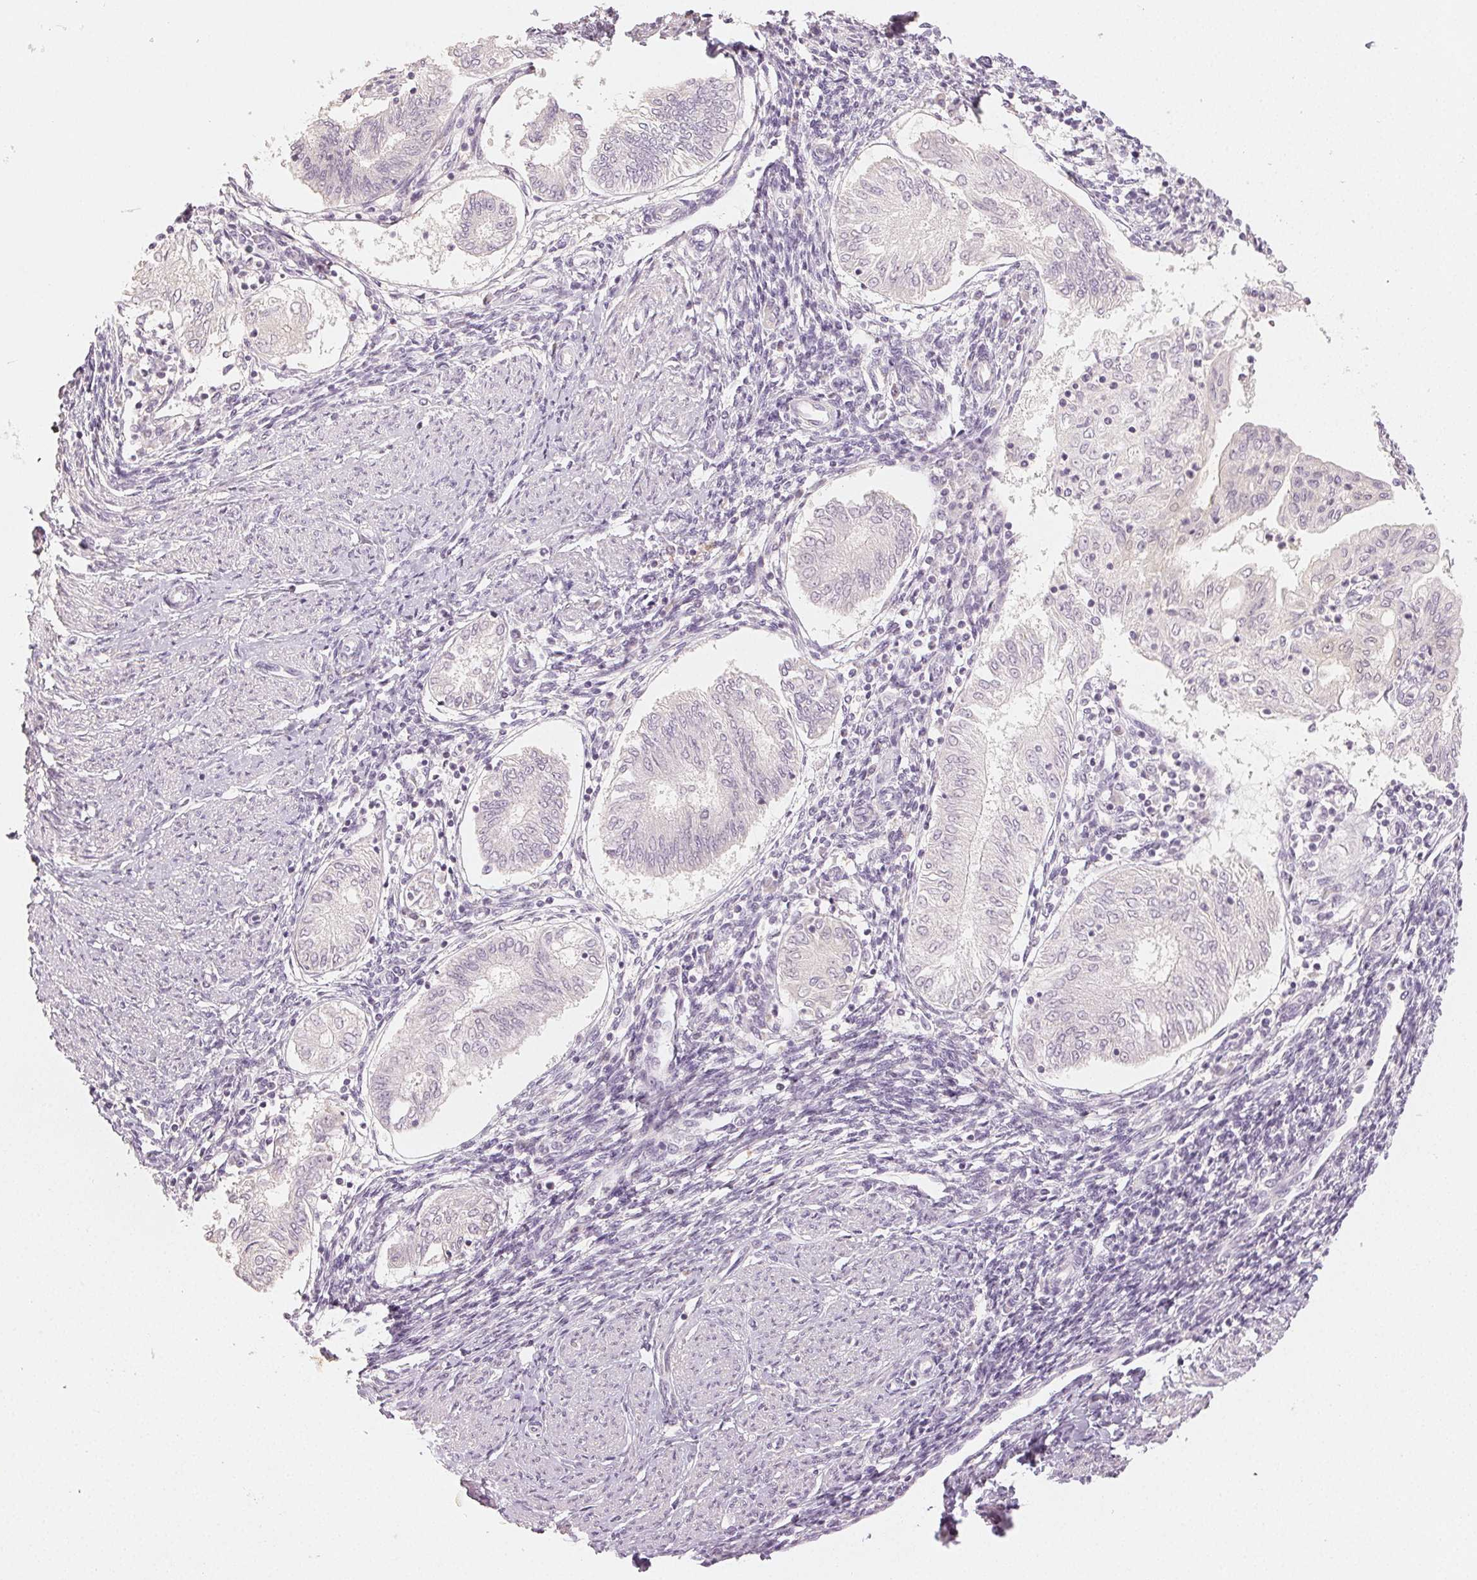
{"staining": {"intensity": "negative", "quantity": "none", "location": "none"}, "tissue": "endometrial cancer", "cell_type": "Tumor cells", "image_type": "cancer", "snomed": [{"axis": "morphology", "description": "Adenocarcinoma, NOS"}, {"axis": "topography", "description": "Endometrium"}], "caption": "An image of endometrial cancer stained for a protein displays no brown staining in tumor cells. Brightfield microscopy of IHC stained with DAB (brown) and hematoxylin (blue), captured at high magnification.", "gene": "LVRN", "patient": {"sex": "female", "age": 68}}